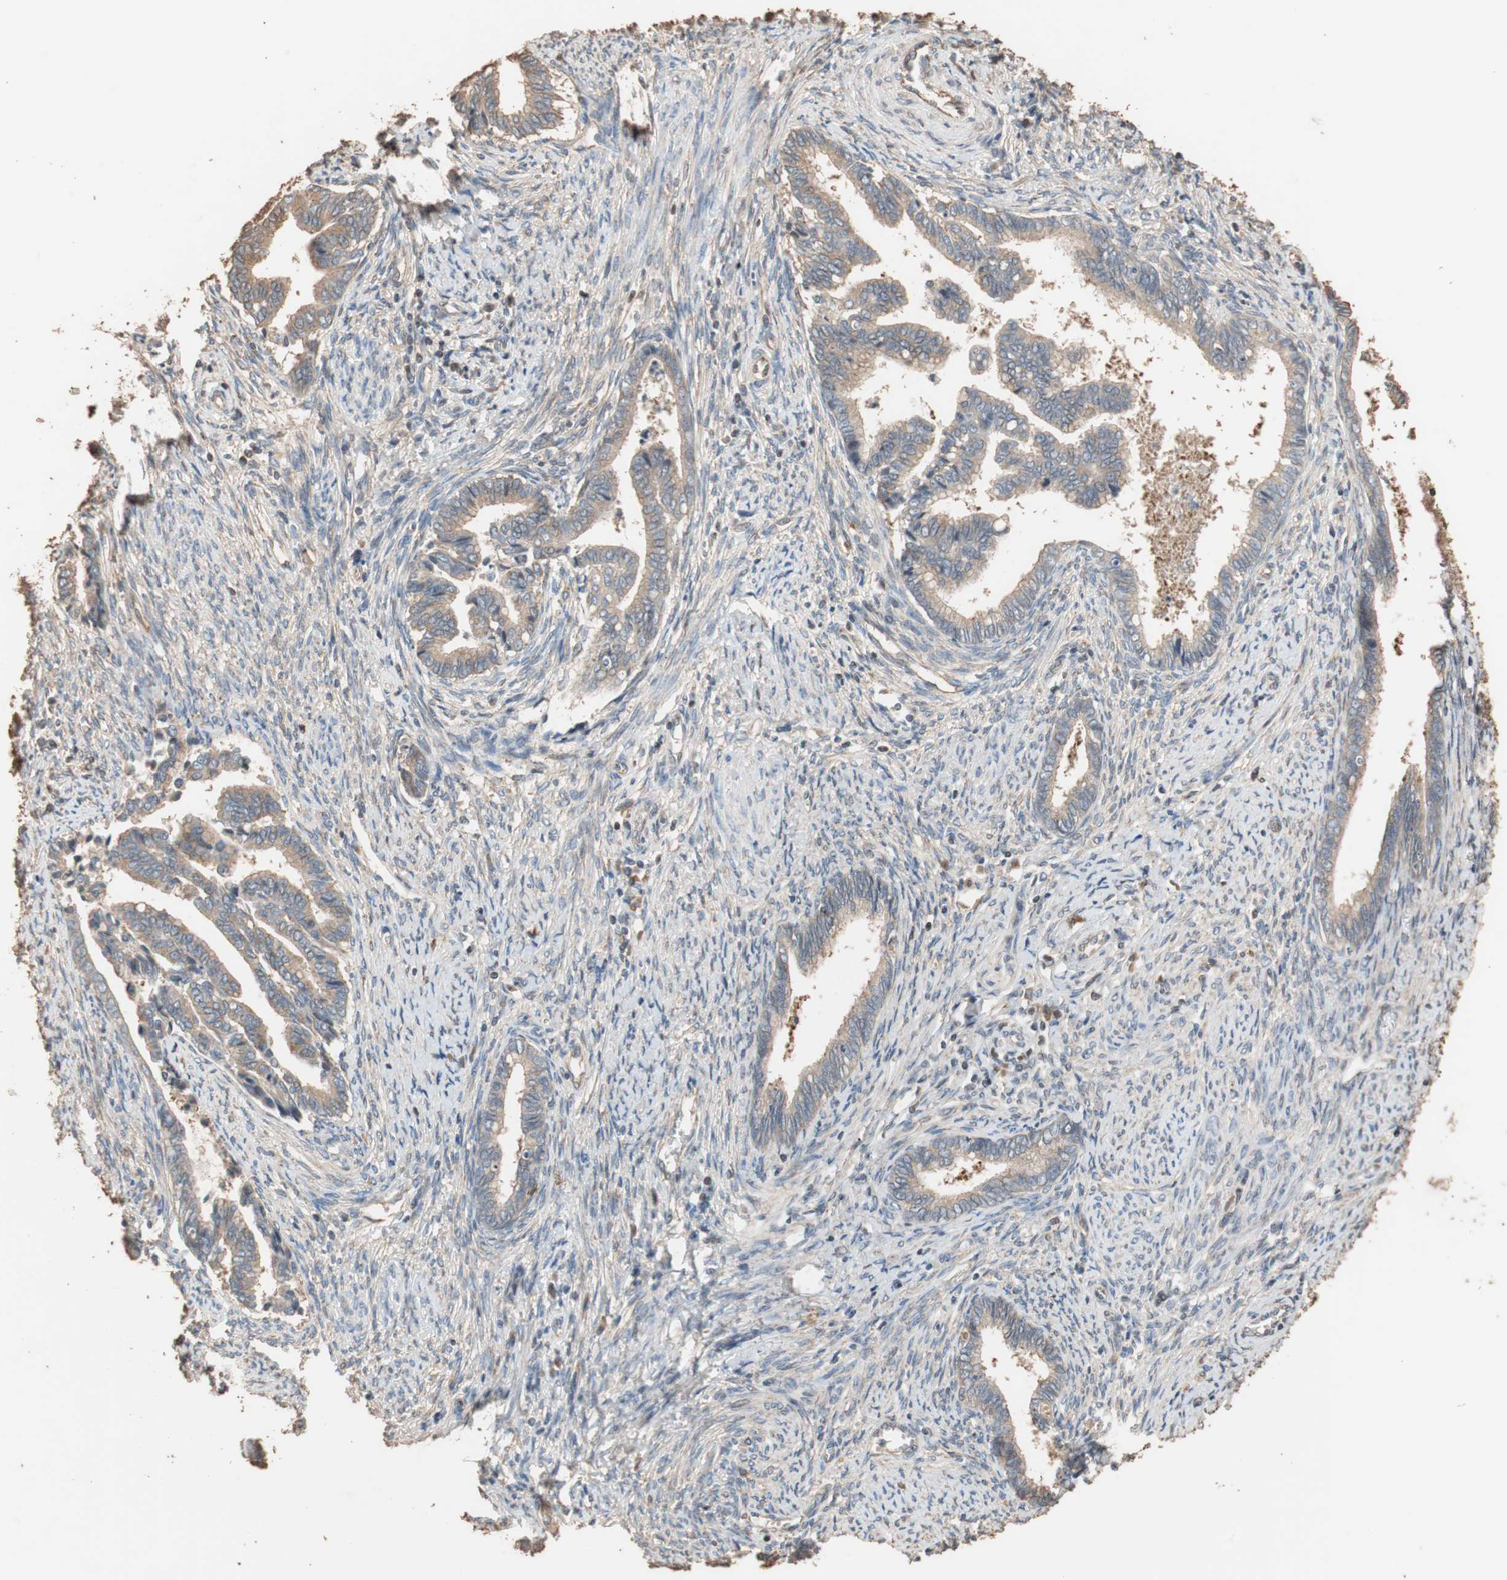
{"staining": {"intensity": "moderate", "quantity": "25%-75%", "location": "cytoplasmic/membranous"}, "tissue": "cervical cancer", "cell_type": "Tumor cells", "image_type": "cancer", "snomed": [{"axis": "morphology", "description": "Adenocarcinoma, NOS"}, {"axis": "topography", "description": "Cervix"}], "caption": "The image reveals immunohistochemical staining of adenocarcinoma (cervical). There is moderate cytoplasmic/membranous staining is identified in approximately 25%-75% of tumor cells.", "gene": "TUBB", "patient": {"sex": "female", "age": 44}}